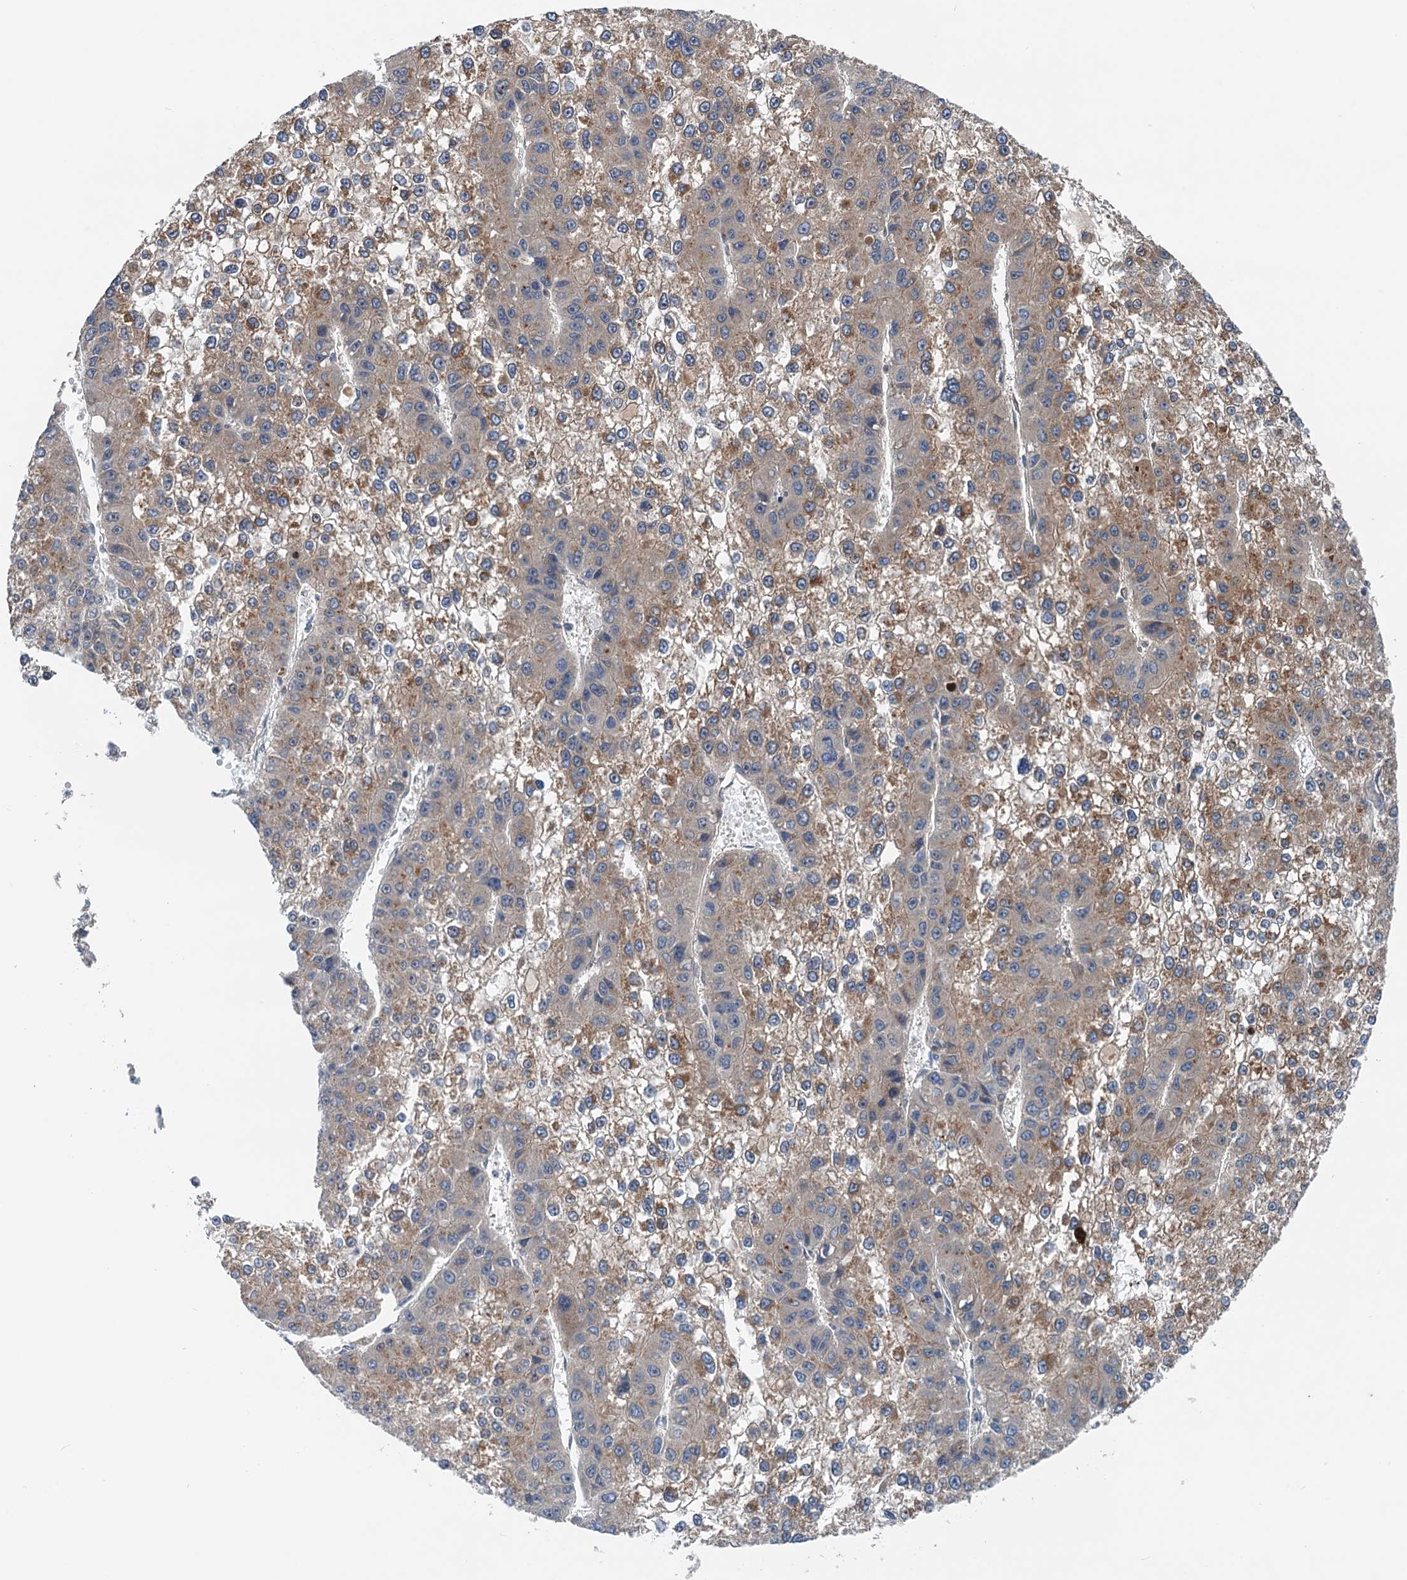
{"staining": {"intensity": "moderate", "quantity": ">75%", "location": "cytoplasmic/membranous"}, "tissue": "liver cancer", "cell_type": "Tumor cells", "image_type": "cancer", "snomed": [{"axis": "morphology", "description": "Carcinoma, Hepatocellular, NOS"}, {"axis": "topography", "description": "Liver"}], "caption": "A medium amount of moderate cytoplasmic/membranous positivity is seen in approximately >75% of tumor cells in liver cancer (hepatocellular carcinoma) tissue. Nuclei are stained in blue.", "gene": "DYNC2I2", "patient": {"sex": "female", "age": 73}}